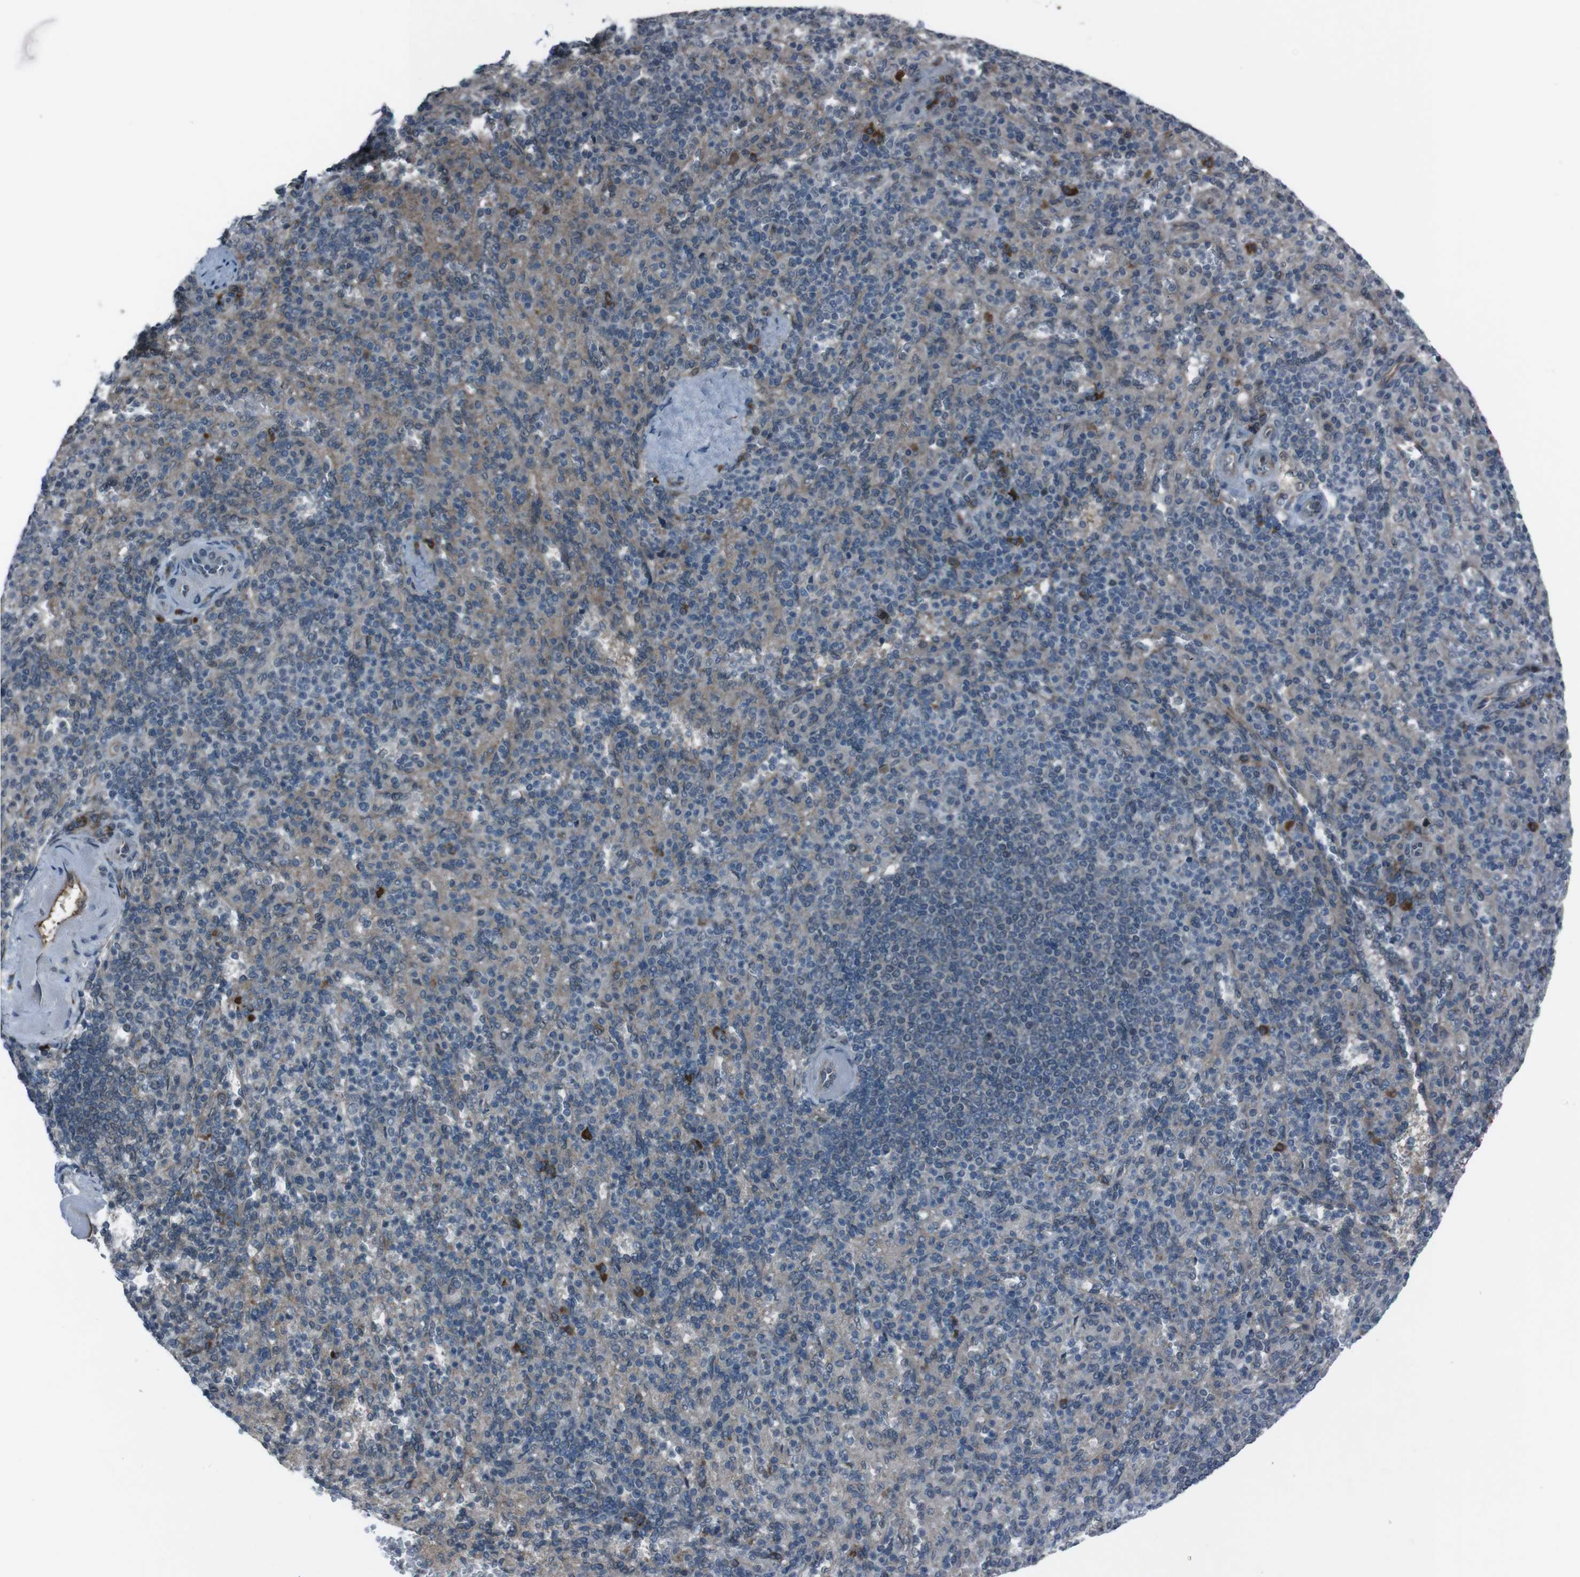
{"staining": {"intensity": "weak", "quantity": "<25%", "location": "cytoplasmic/membranous,nuclear"}, "tissue": "spleen", "cell_type": "Cells in red pulp", "image_type": "normal", "snomed": [{"axis": "morphology", "description": "Normal tissue, NOS"}, {"axis": "topography", "description": "Spleen"}], "caption": "IHC histopathology image of benign human spleen stained for a protein (brown), which demonstrates no positivity in cells in red pulp. (Brightfield microscopy of DAB immunohistochemistry (IHC) at high magnification).", "gene": "SS18L1", "patient": {"sex": "female", "age": 74}}